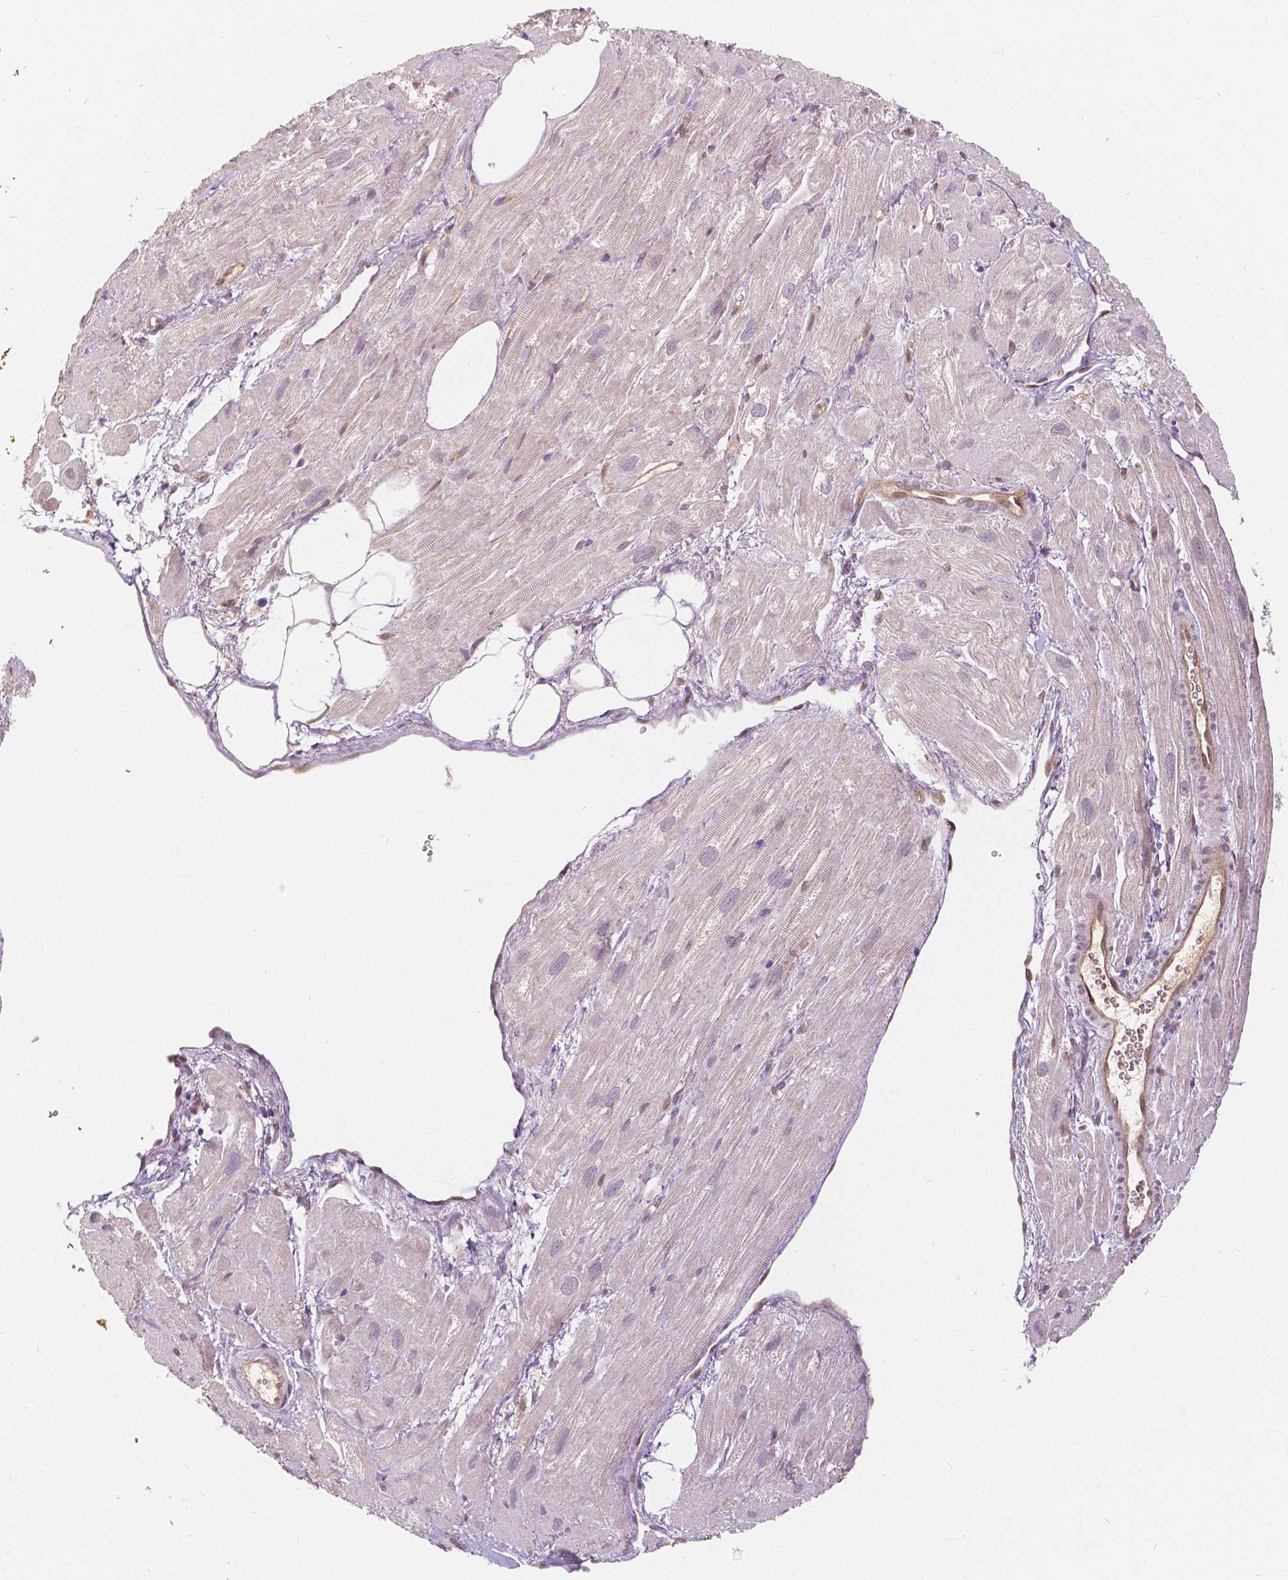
{"staining": {"intensity": "negative", "quantity": "none", "location": "none"}, "tissue": "heart muscle", "cell_type": "Cardiomyocytes", "image_type": "normal", "snomed": [{"axis": "morphology", "description": "Normal tissue, NOS"}, {"axis": "topography", "description": "Heart"}], "caption": "IHC photomicrograph of benign heart muscle: human heart muscle stained with DAB (3,3'-diaminobenzidine) shows no significant protein staining in cardiomyocytes. The staining was performed using DAB to visualize the protein expression in brown, while the nuclei were stained in blue with hematoxylin (Magnification: 20x).", "gene": "NAPRT", "patient": {"sex": "female", "age": 62}}